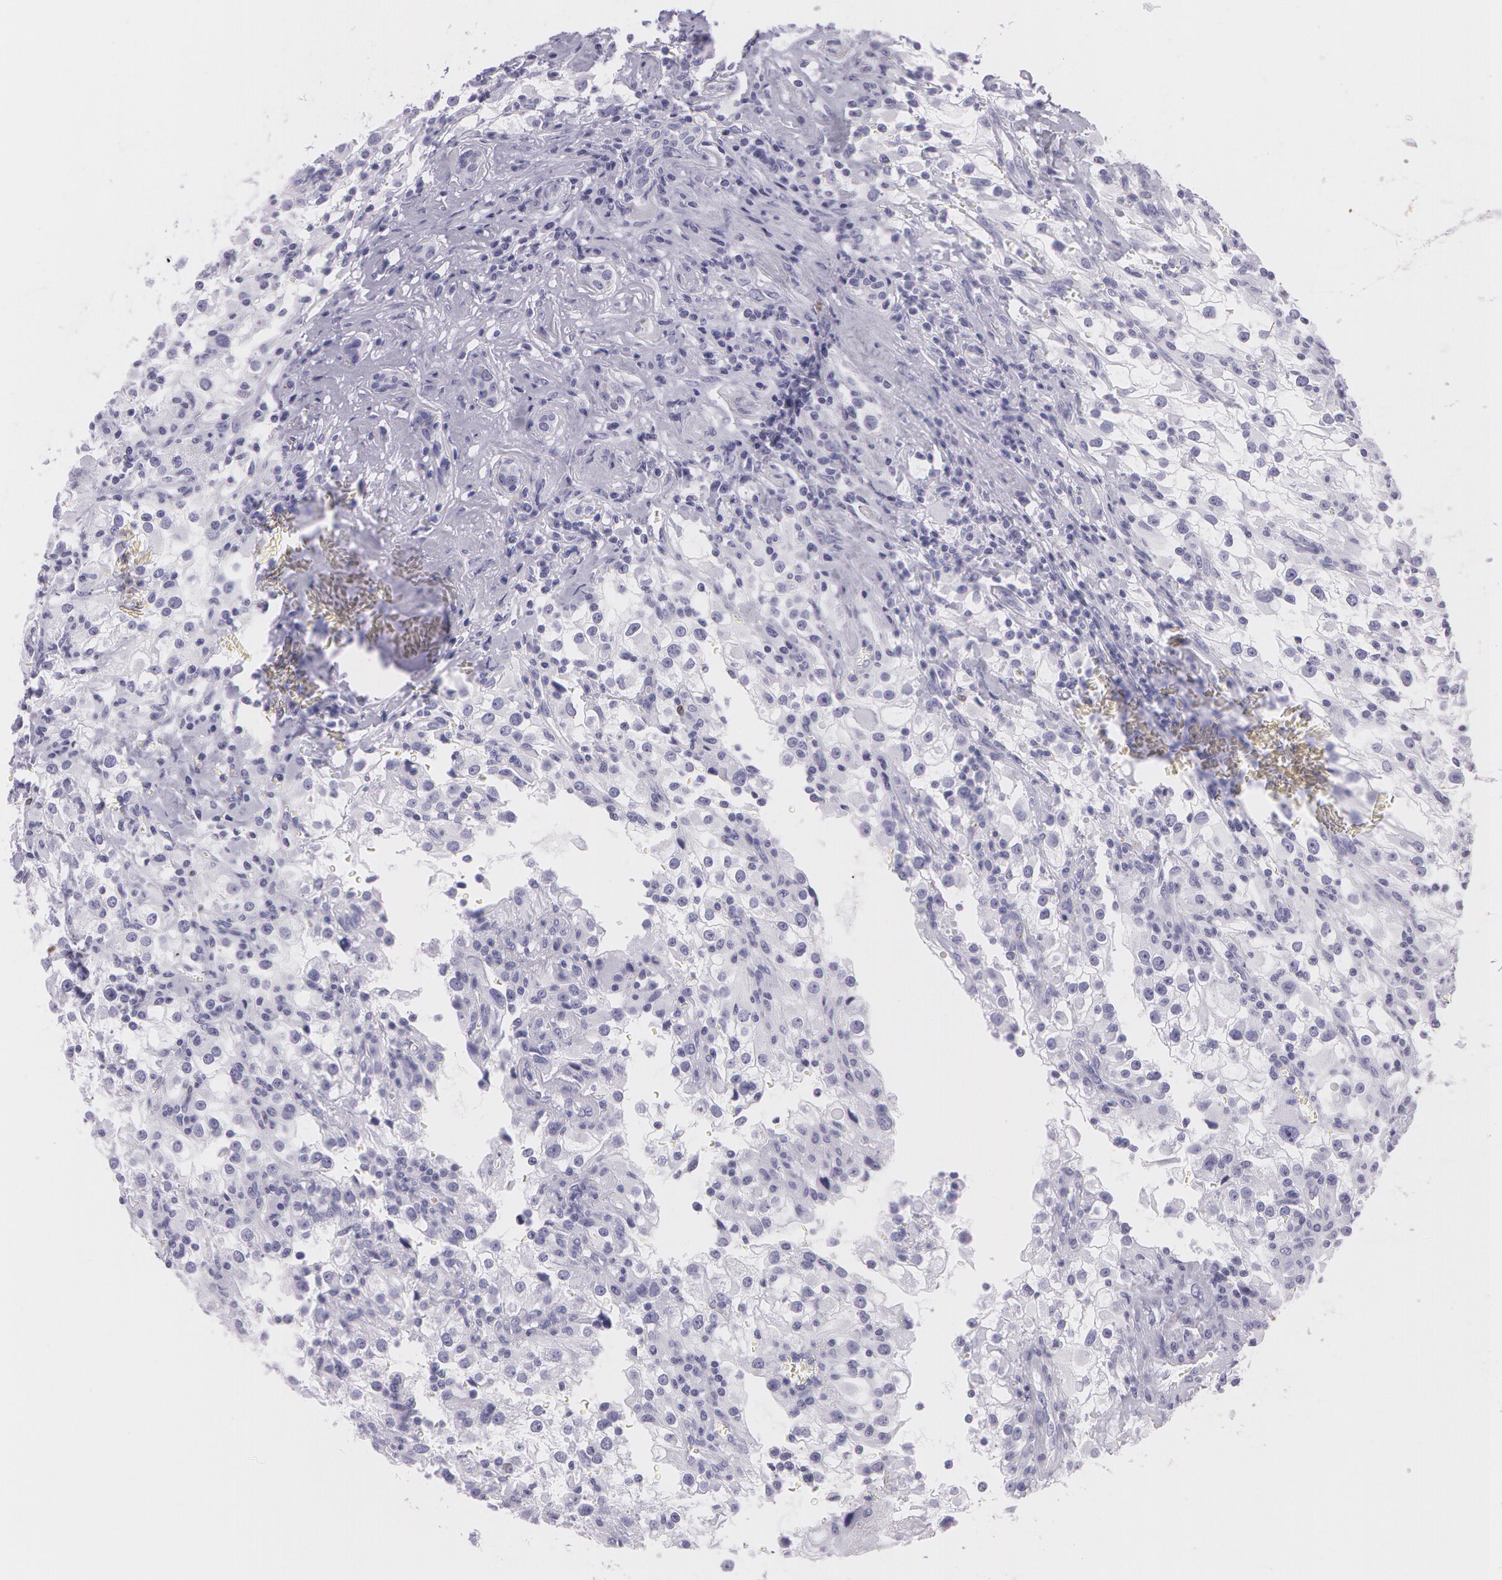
{"staining": {"intensity": "negative", "quantity": "none", "location": "none"}, "tissue": "renal cancer", "cell_type": "Tumor cells", "image_type": "cancer", "snomed": [{"axis": "morphology", "description": "Adenocarcinoma, NOS"}, {"axis": "topography", "description": "Kidney"}], "caption": "There is no significant staining in tumor cells of renal adenocarcinoma. Nuclei are stained in blue.", "gene": "SNCG", "patient": {"sex": "female", "age": 52}}